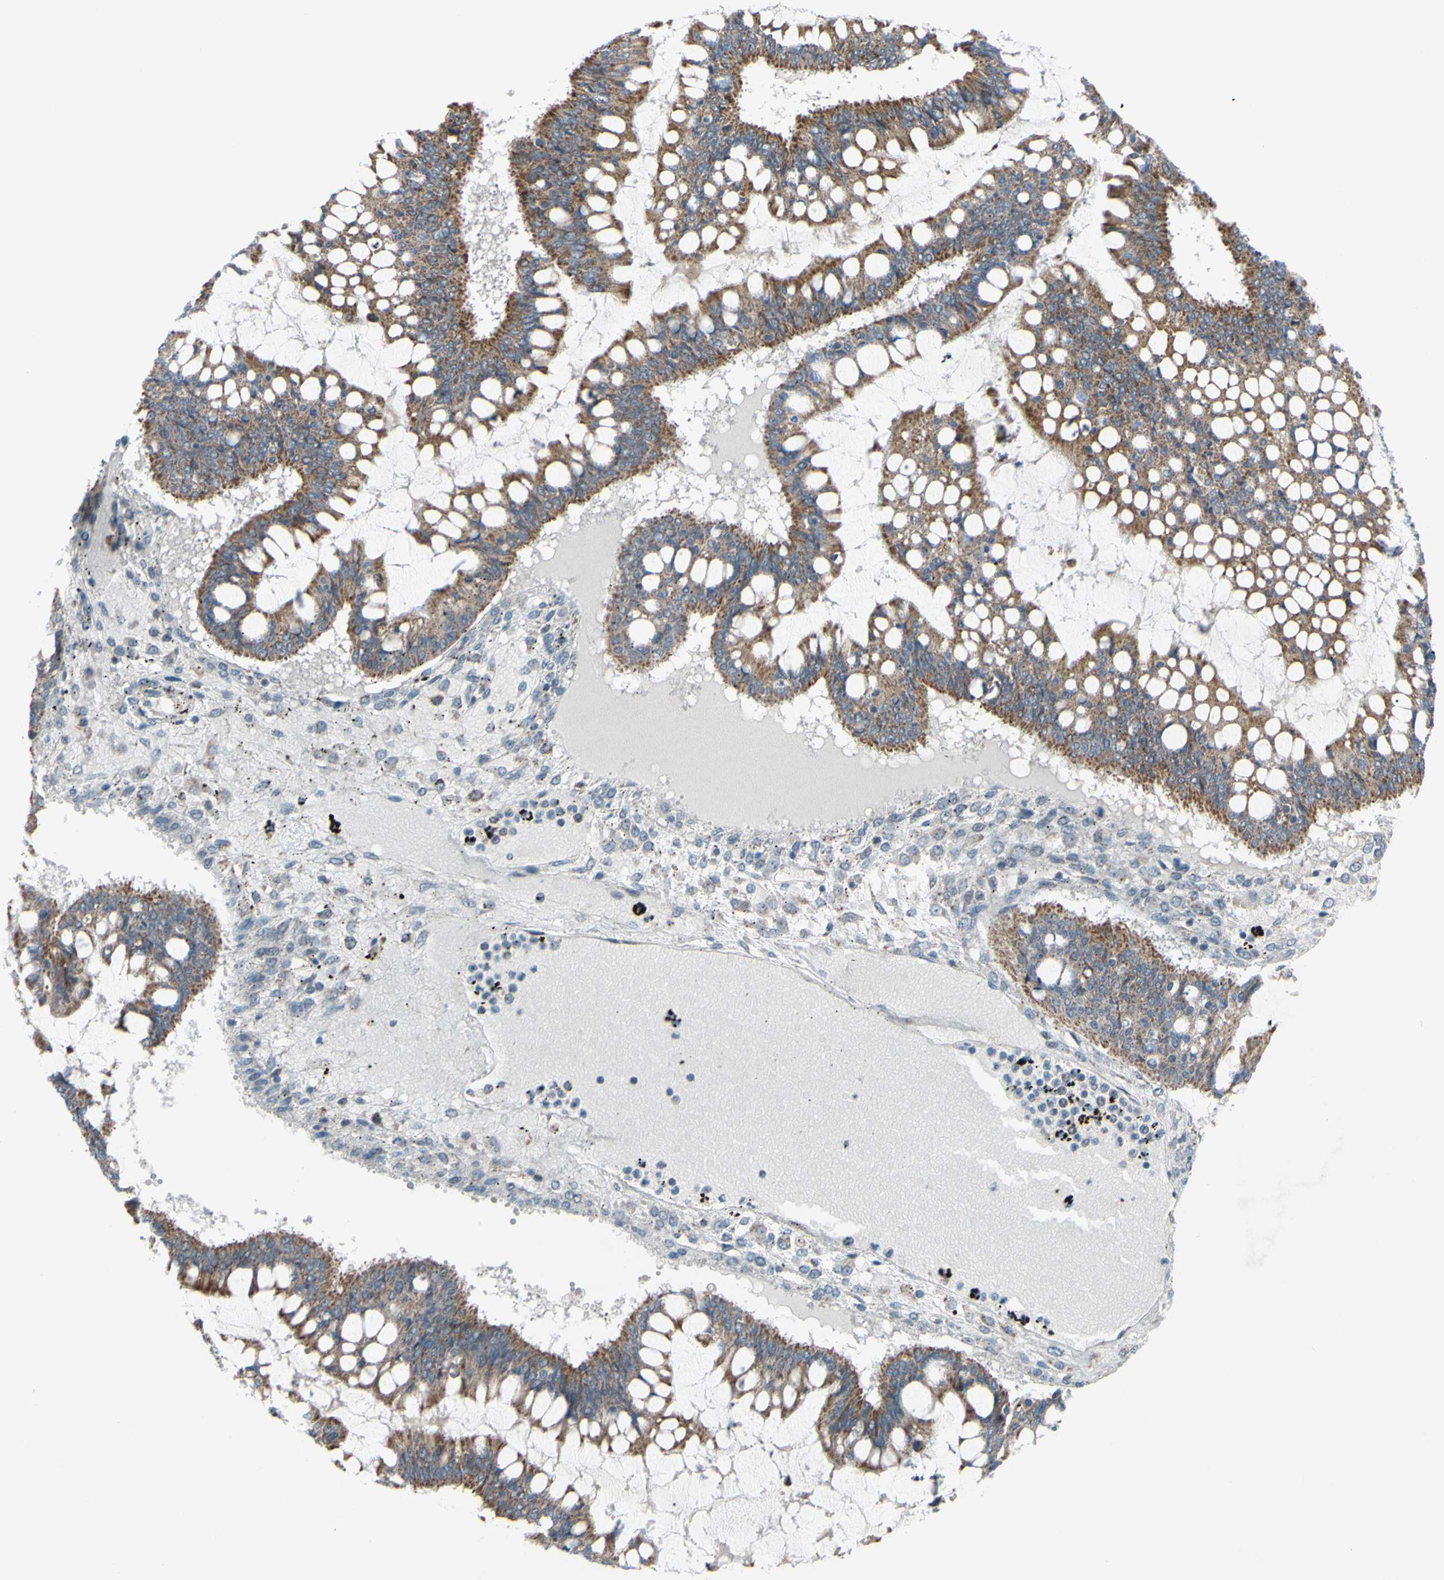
{"staining": {"intensity": "moderate", "quantity": ">75%", "location": "cytoplasmic/membranous"}, "tissue": "ovarian cancer", "cell_type": "Tumor cells", "image_type": "cancer", "snomed": [{"axis": "morphology", "description": "Cystadenocarcinoma, mucinous, NOS"}, {"axis": "topography", "description": "Ovary"}], "caption": "Tumor cells exhibit medium levels of moderate cytoplasmic/membranous expression in approximately >75% of cells in human ovarian mucinous cystadenocarcinoma.", "gene": "GLT8D1", "patient": {"sex": "female", "age": 73}}